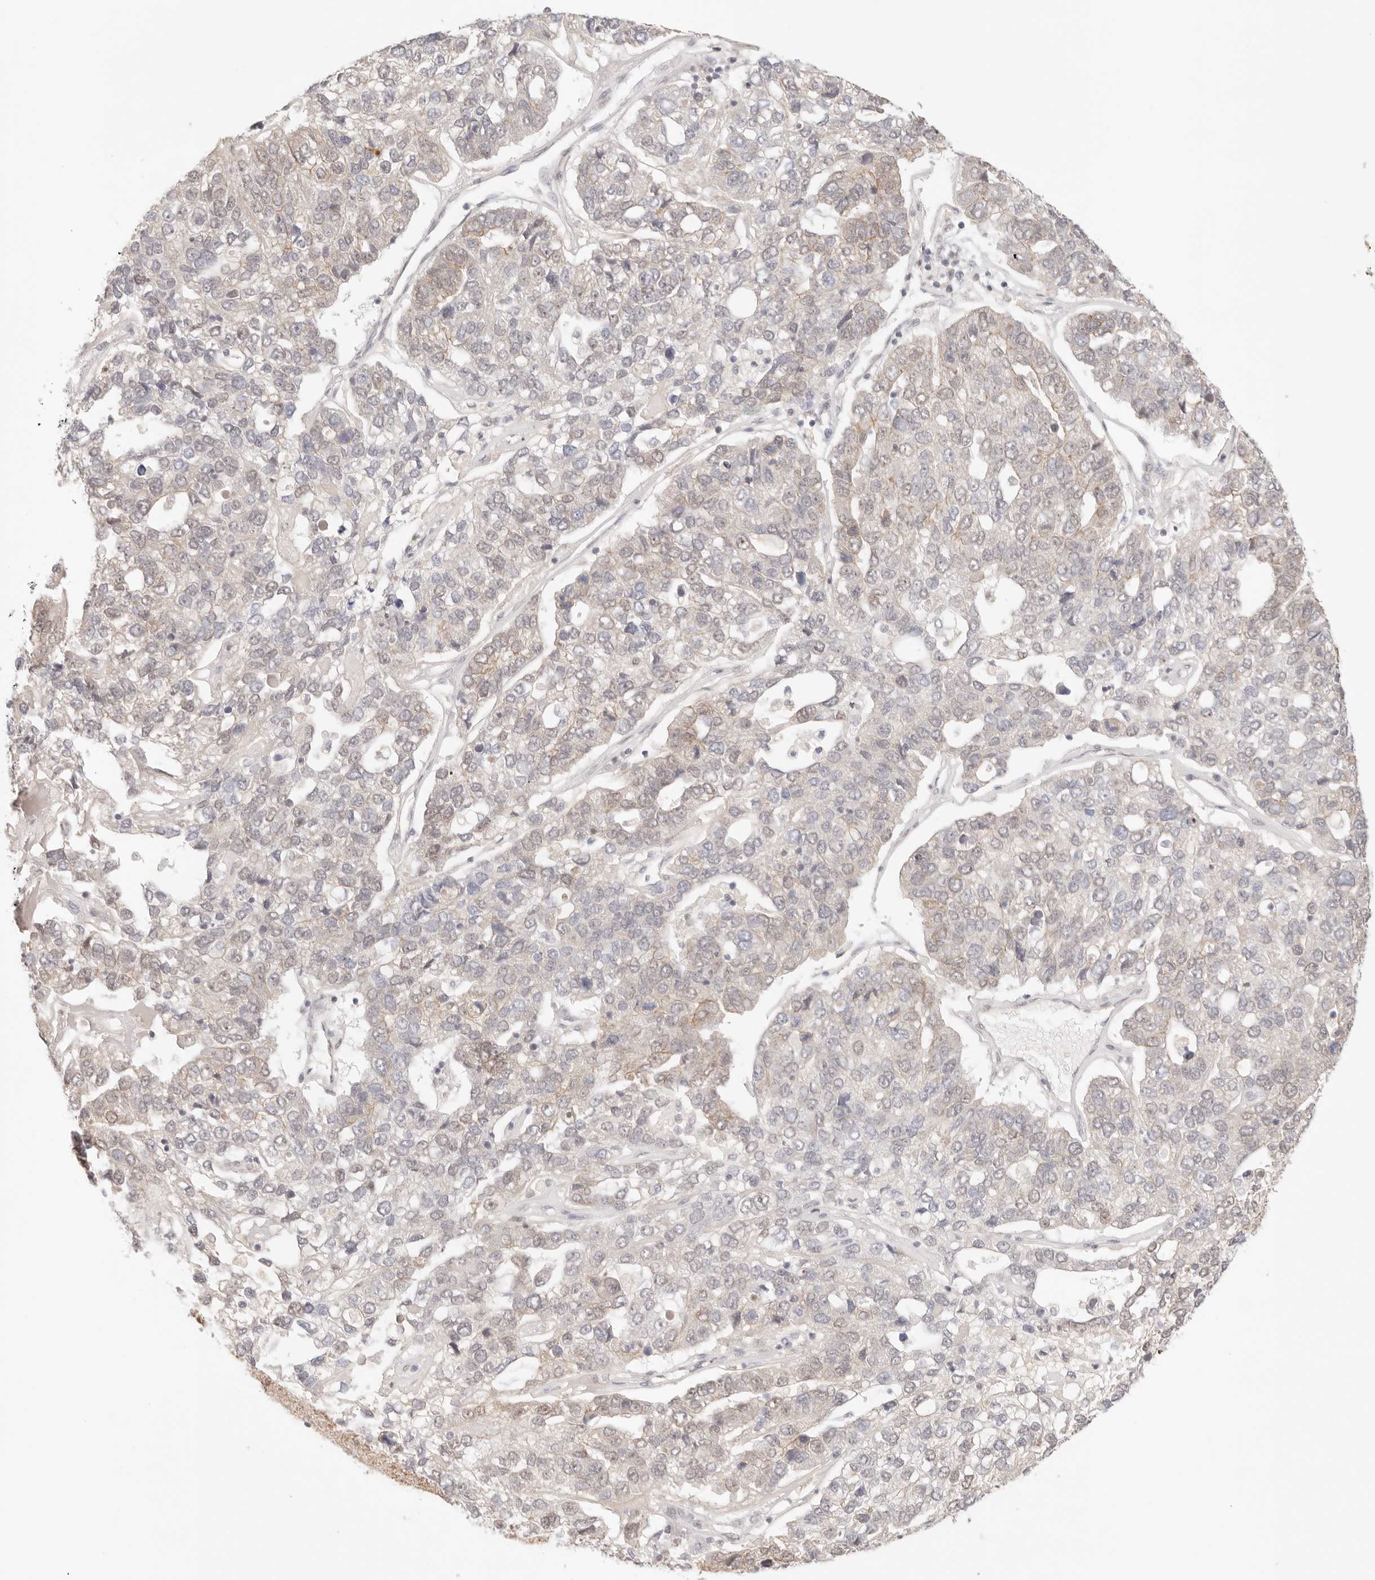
{"staining": {"intensity": "weak", "quantity": "<25%", "location": "cytoplasmic/membranous"}, "tissue": "pancreatic cancer", "cell_type": "Tumor cells", "image_type": "cancer", "snomed": [{"axis": "morphology", "description": "Adenocarcinoma, NOS"}, {"axis": "topography", "description": "Pancreas"}], "caption": "An image of human pancreatic cancer (adenocarcinoma) is negative for staining in tumor cells. The staining is performed using DAB brown chromogen with nuclei counter-stained in using hematoxylin.", "gene": "HOXC5", "patient": {"sex": "female", "age": 61}}